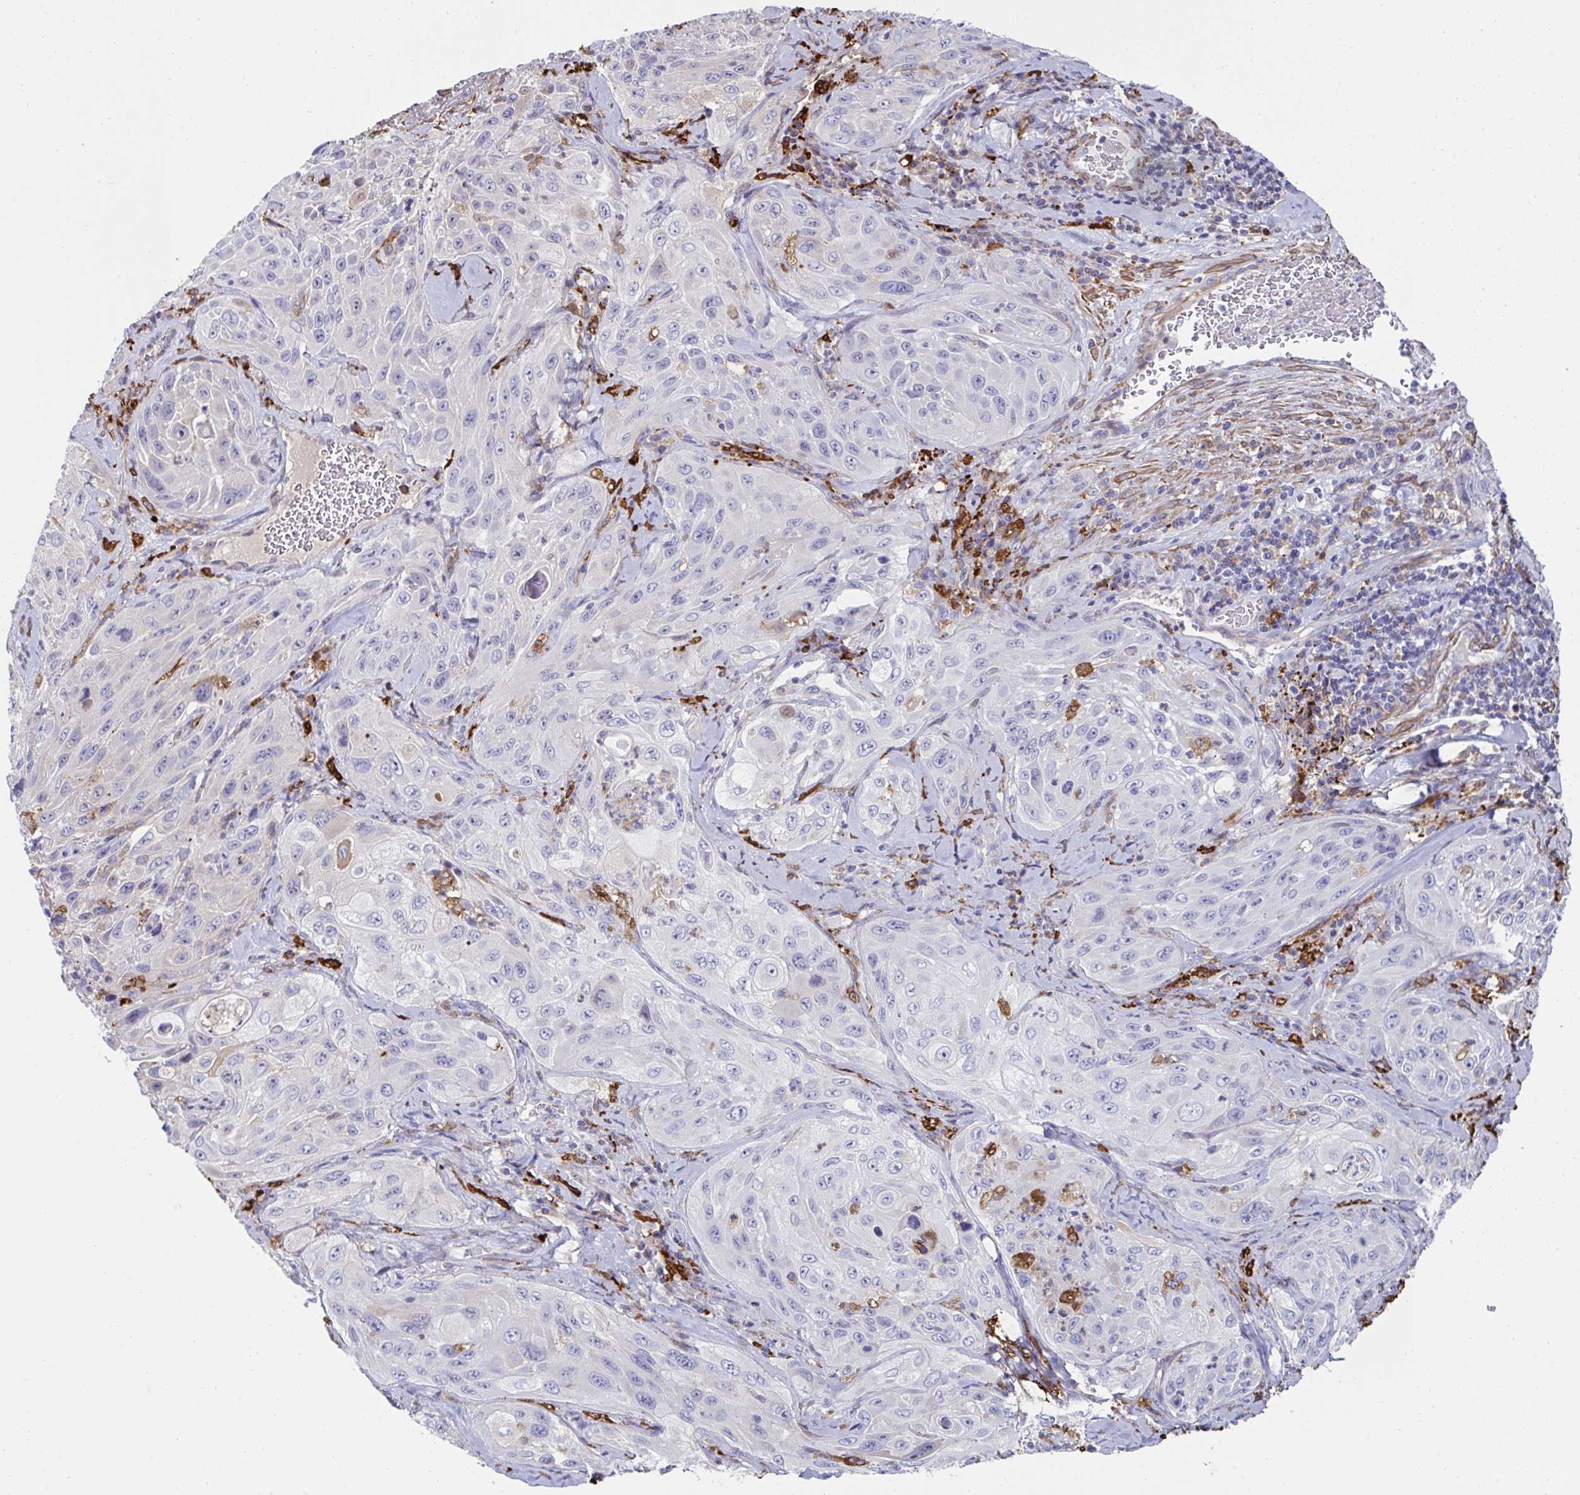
{"staining": {"intensity": "negative", "quantity": "none", "location": "none"}, "tissue": "cervical cancer", "cell_type": "Tumor cells", "image_type": "cancer", "snomed": [{"axis": "morphology", "description": "Squamous cell carcinoma, NOS"}, {"axis": "topography", "description": "Cervix"}], "caption": "A micrograph of cervical cancer stained for a protein displays no brown staining in tumor cells.", "gene": "FBXL13", "patient": {"sex": "female", "age": 42}}